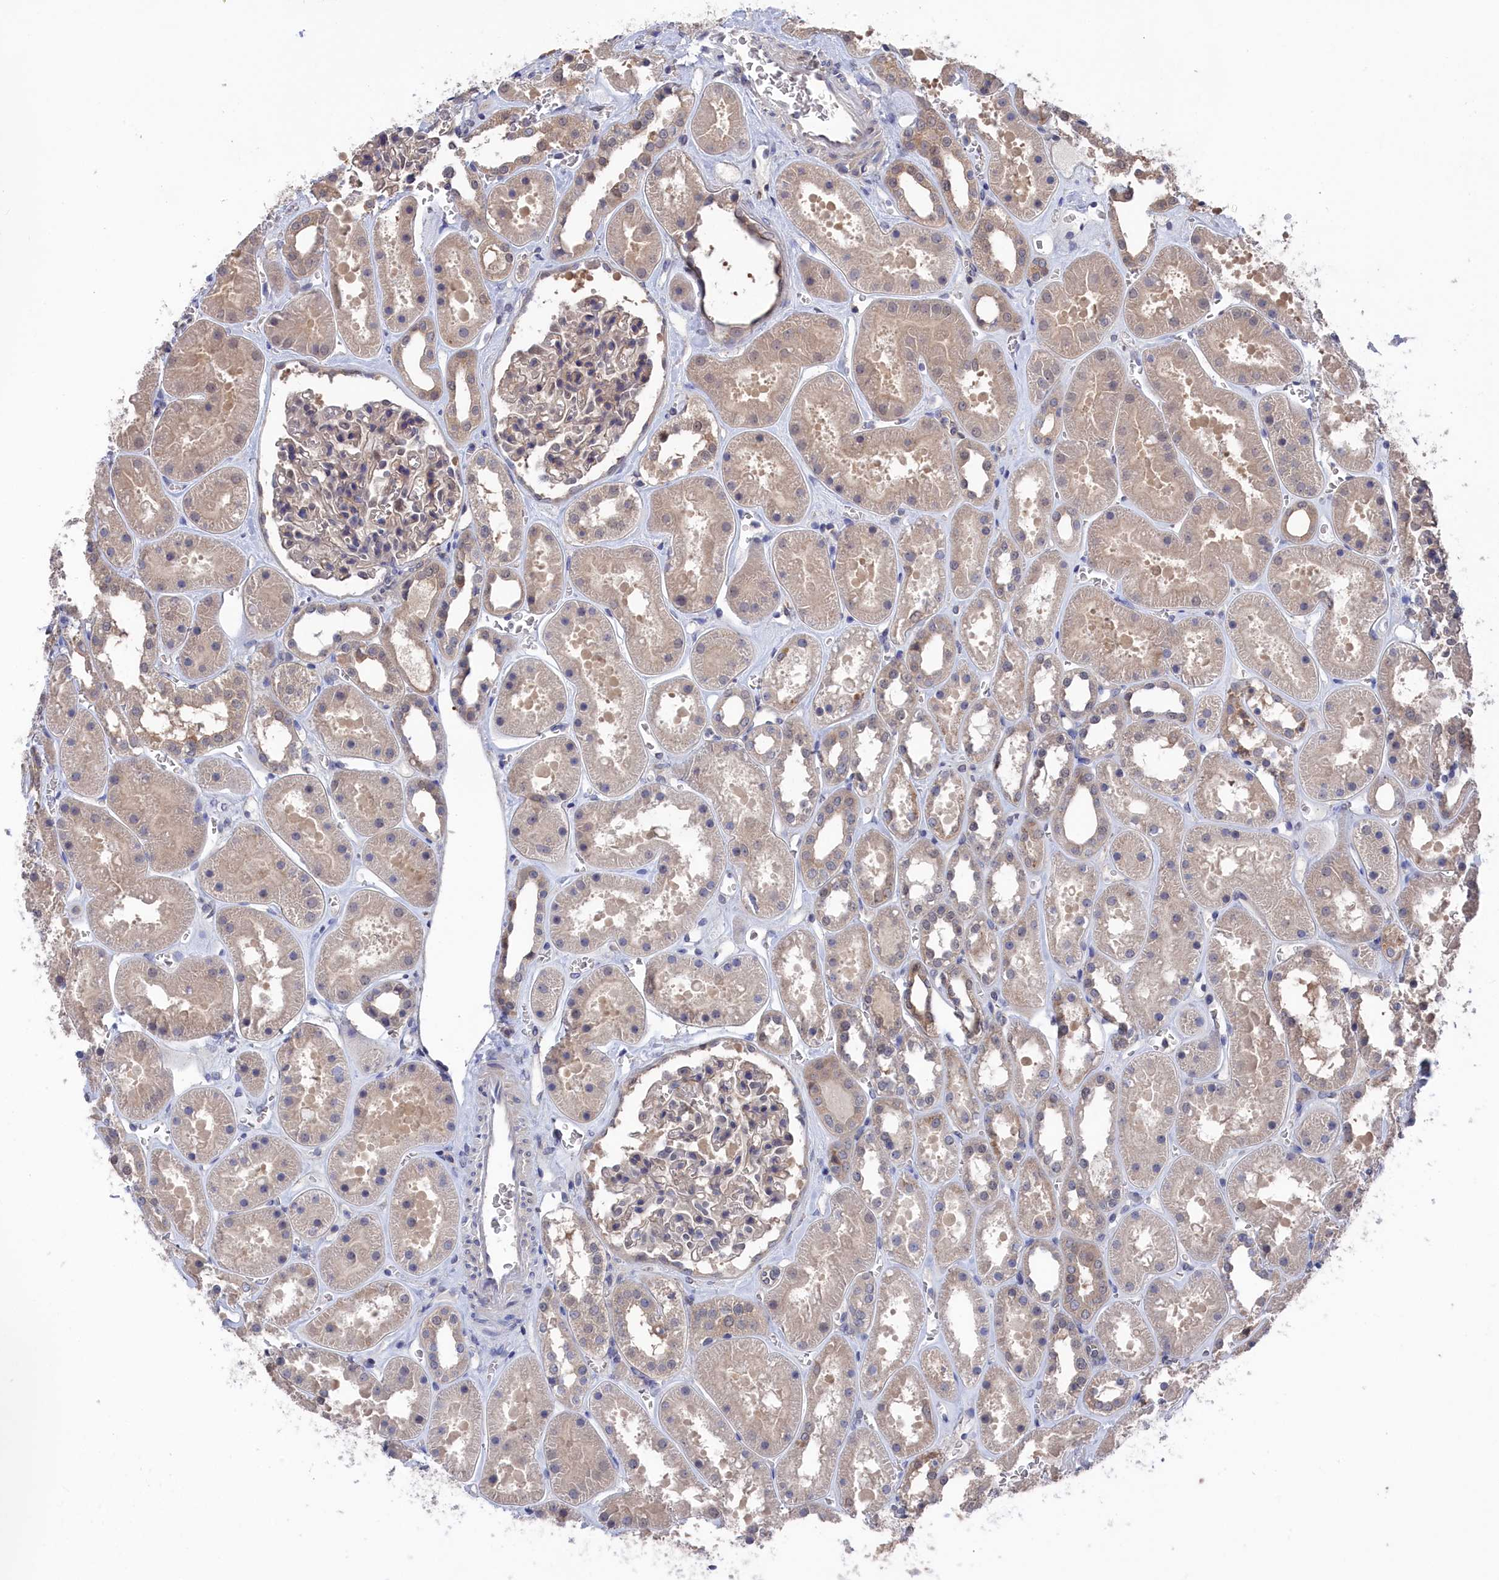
{"staining": {"intensity": "negative", "quantity": "none", "location": "none"}, "tissue": "kidney", "cell_type": "Cells in glomeruli", "image_type": "normal", "snomed": [{"axis": "morphology", "description": "Normal tissue, NOS"}, {"axis": "topography", "description": "Kidney"}], "caption": "Human kidney stained for a protein using immunohistochemistry (IHC) demonstrates no staining in cells in glomeruli.", "gene": "NUTF2", "patient": {"sex": "female", "age": 41}}